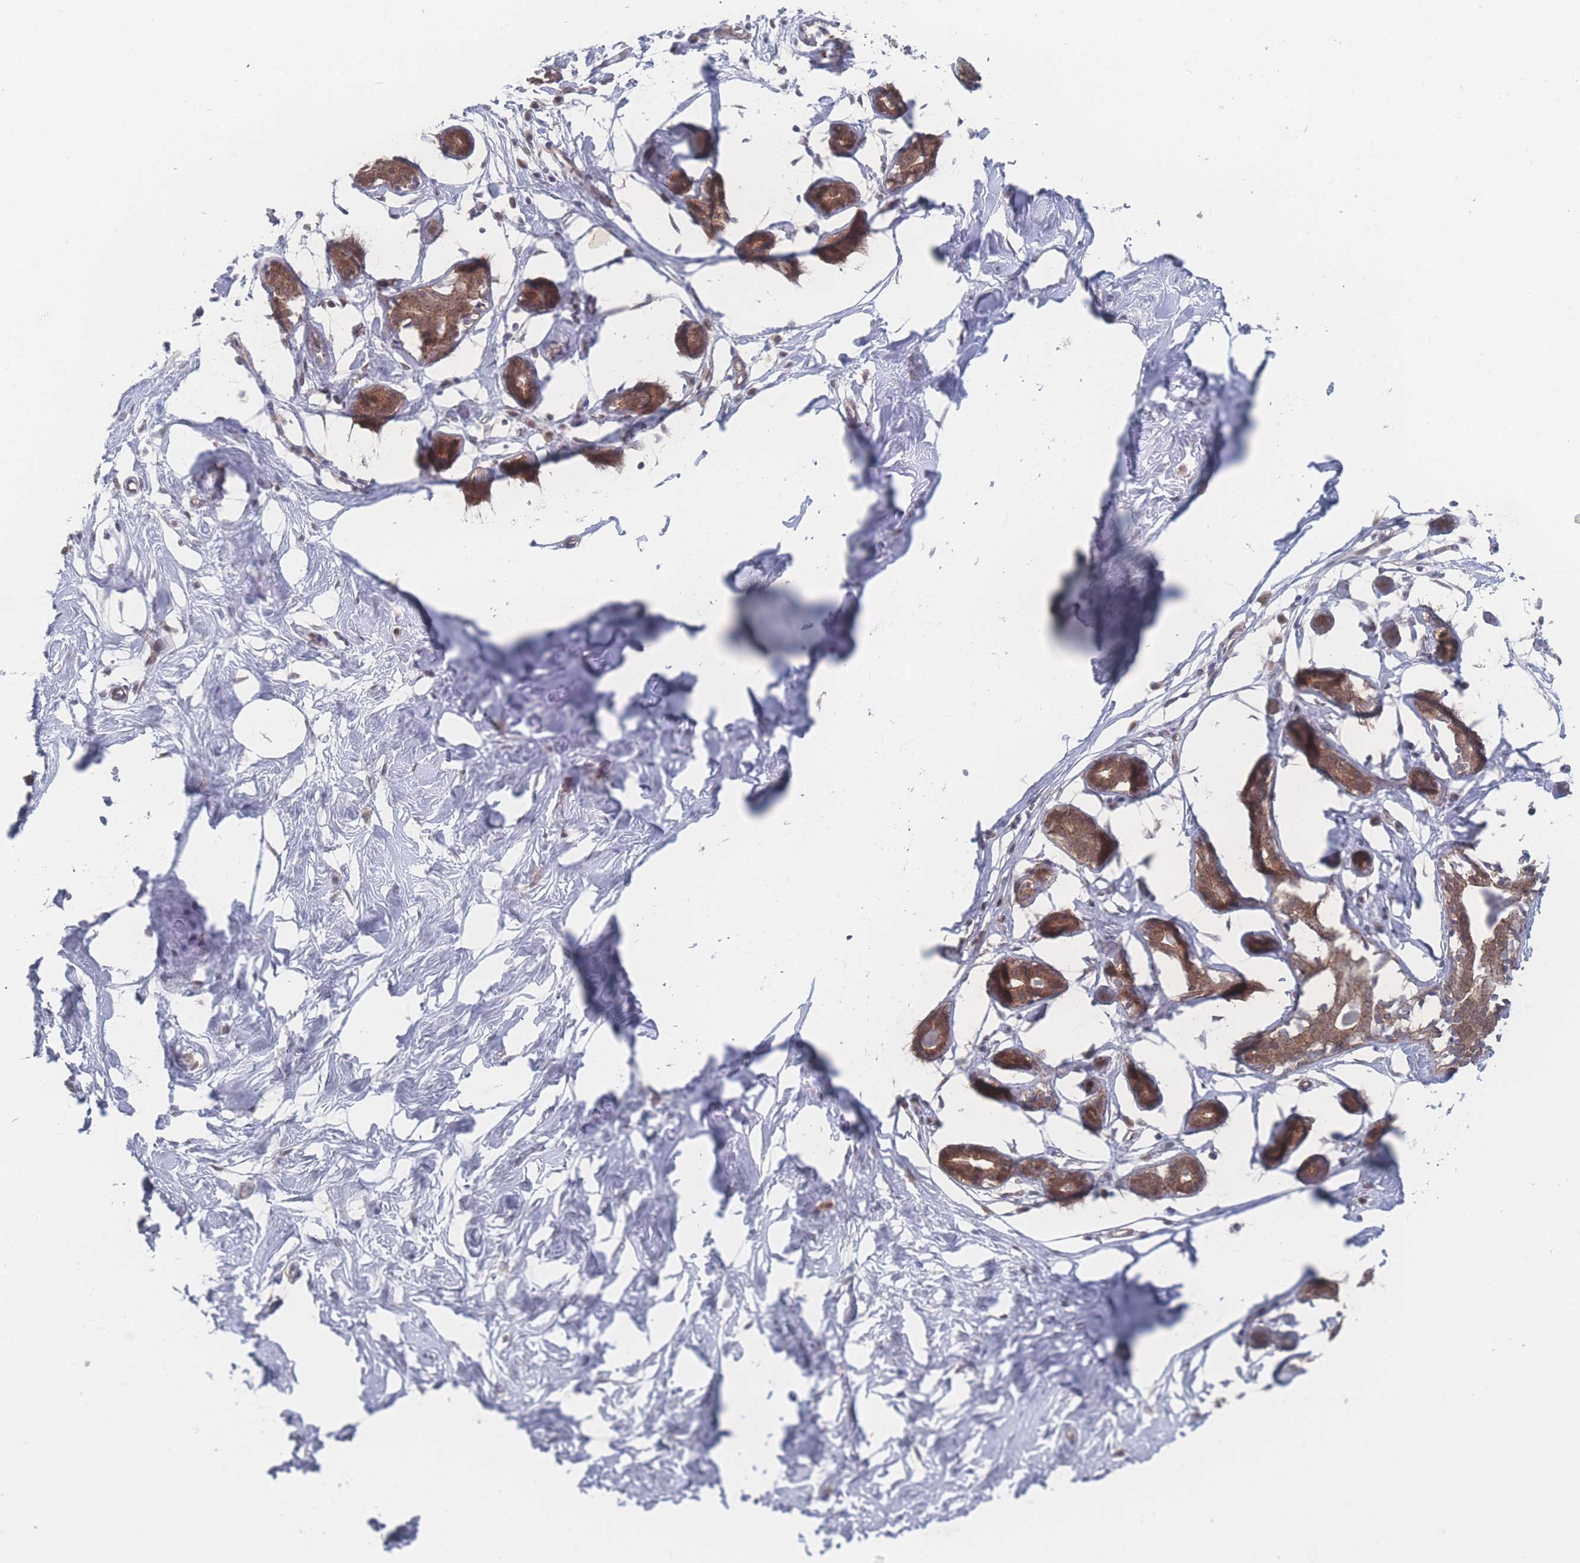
{"staining": {"intensity": "negative", "quantity": "none", "location": "none"}, "tissue": "breast", "cell_type": "Adipocytes", "image_type": "normal", "snomed": [{"axis": "morphology", "description": "Normal tissue, NOS"}, {"axis": "morphology", "description": "Adenoma, NOS"}, {"axis": "topography", "description": "Breast"}], "caption": "Immunohistochemistry (IHC) image of benign breast: breast stained with DAB (3,3'-diaminobenzidine) exhibits no significant protein staining in adipocytes.", "gene": "NBEAL1", "patient": {"sex": "female", "age": 23}}